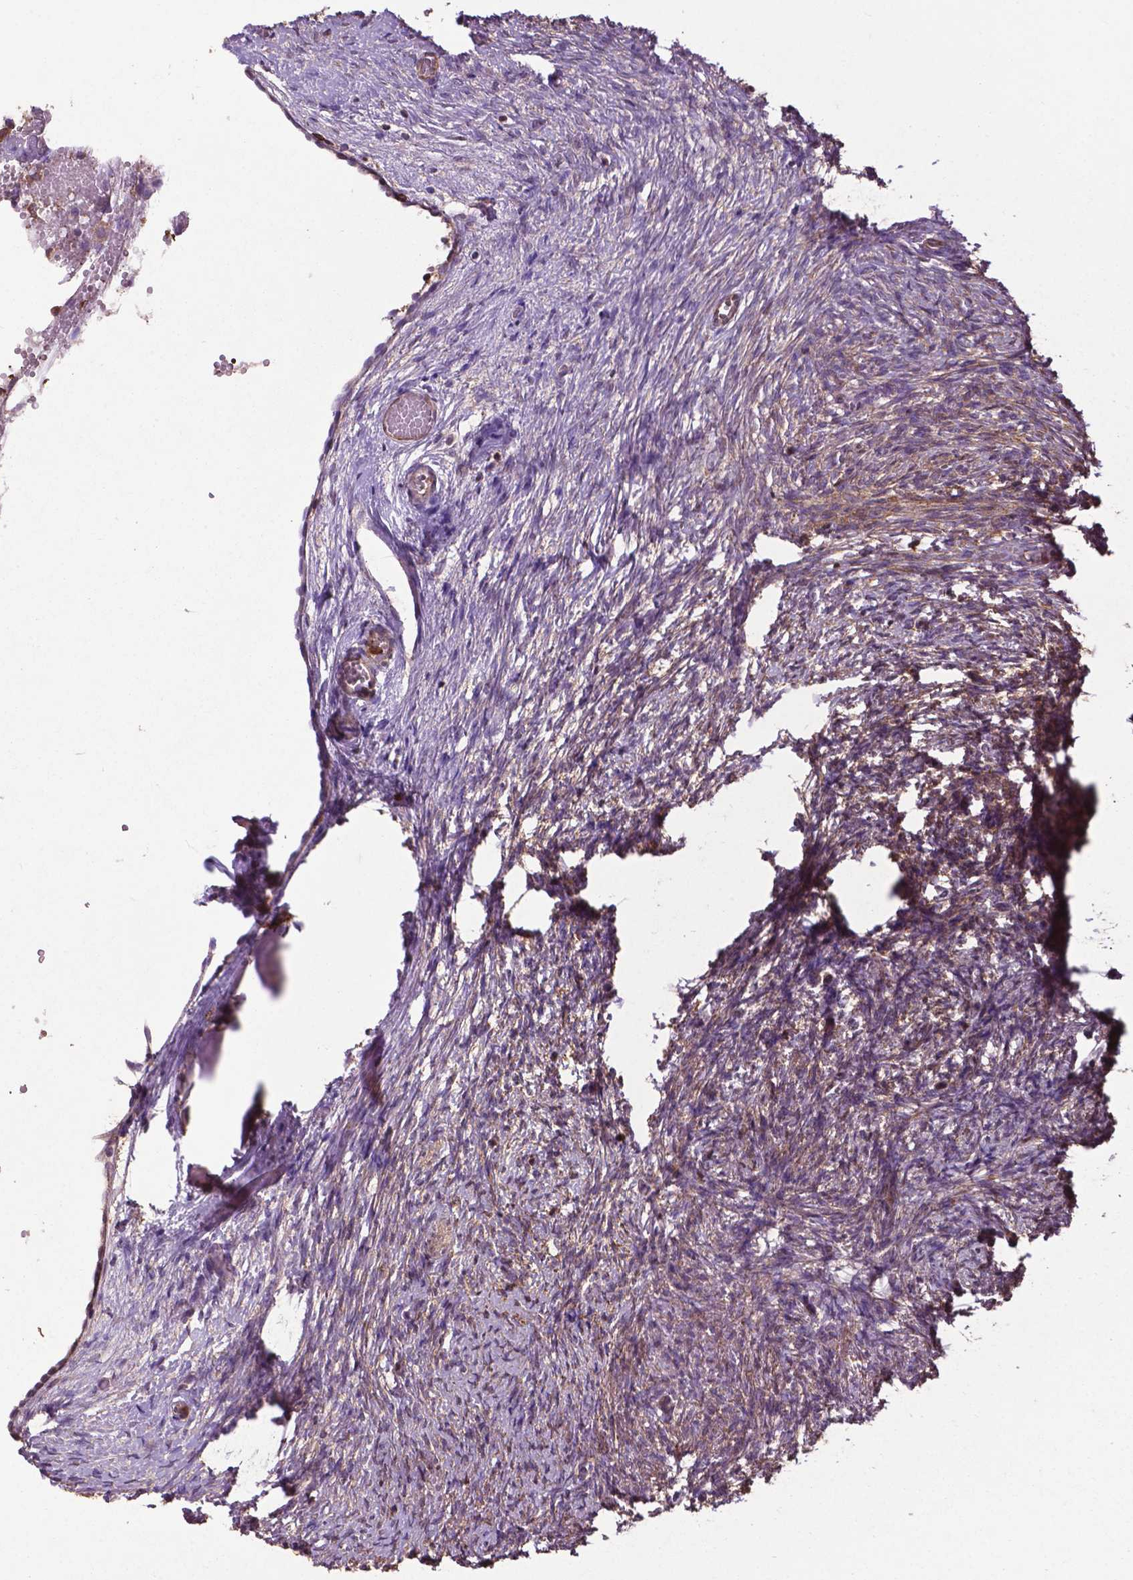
{"staining": {"intensity": "weak", "quantity": "<25%", "location": "cytoplasmic/membranous"}, "tissue": "ovary", "cell_type": "Ovarian stroma cells", "image_type": "normal", "snomed": [{"axis": "morphology", "description": "Normal tissue, NOS"}, {"axis": "topography", "description": "Ovary"}], "caption": "Immunohistochemistry micrograph of benign ovary: ovary stained with DAB (3,3'-diaminobenzidine) exhibits no significant protein expression in ovarian stroma cells.", "gene": "SMAD3", "patient": {"sex": "female", "age": 46}}